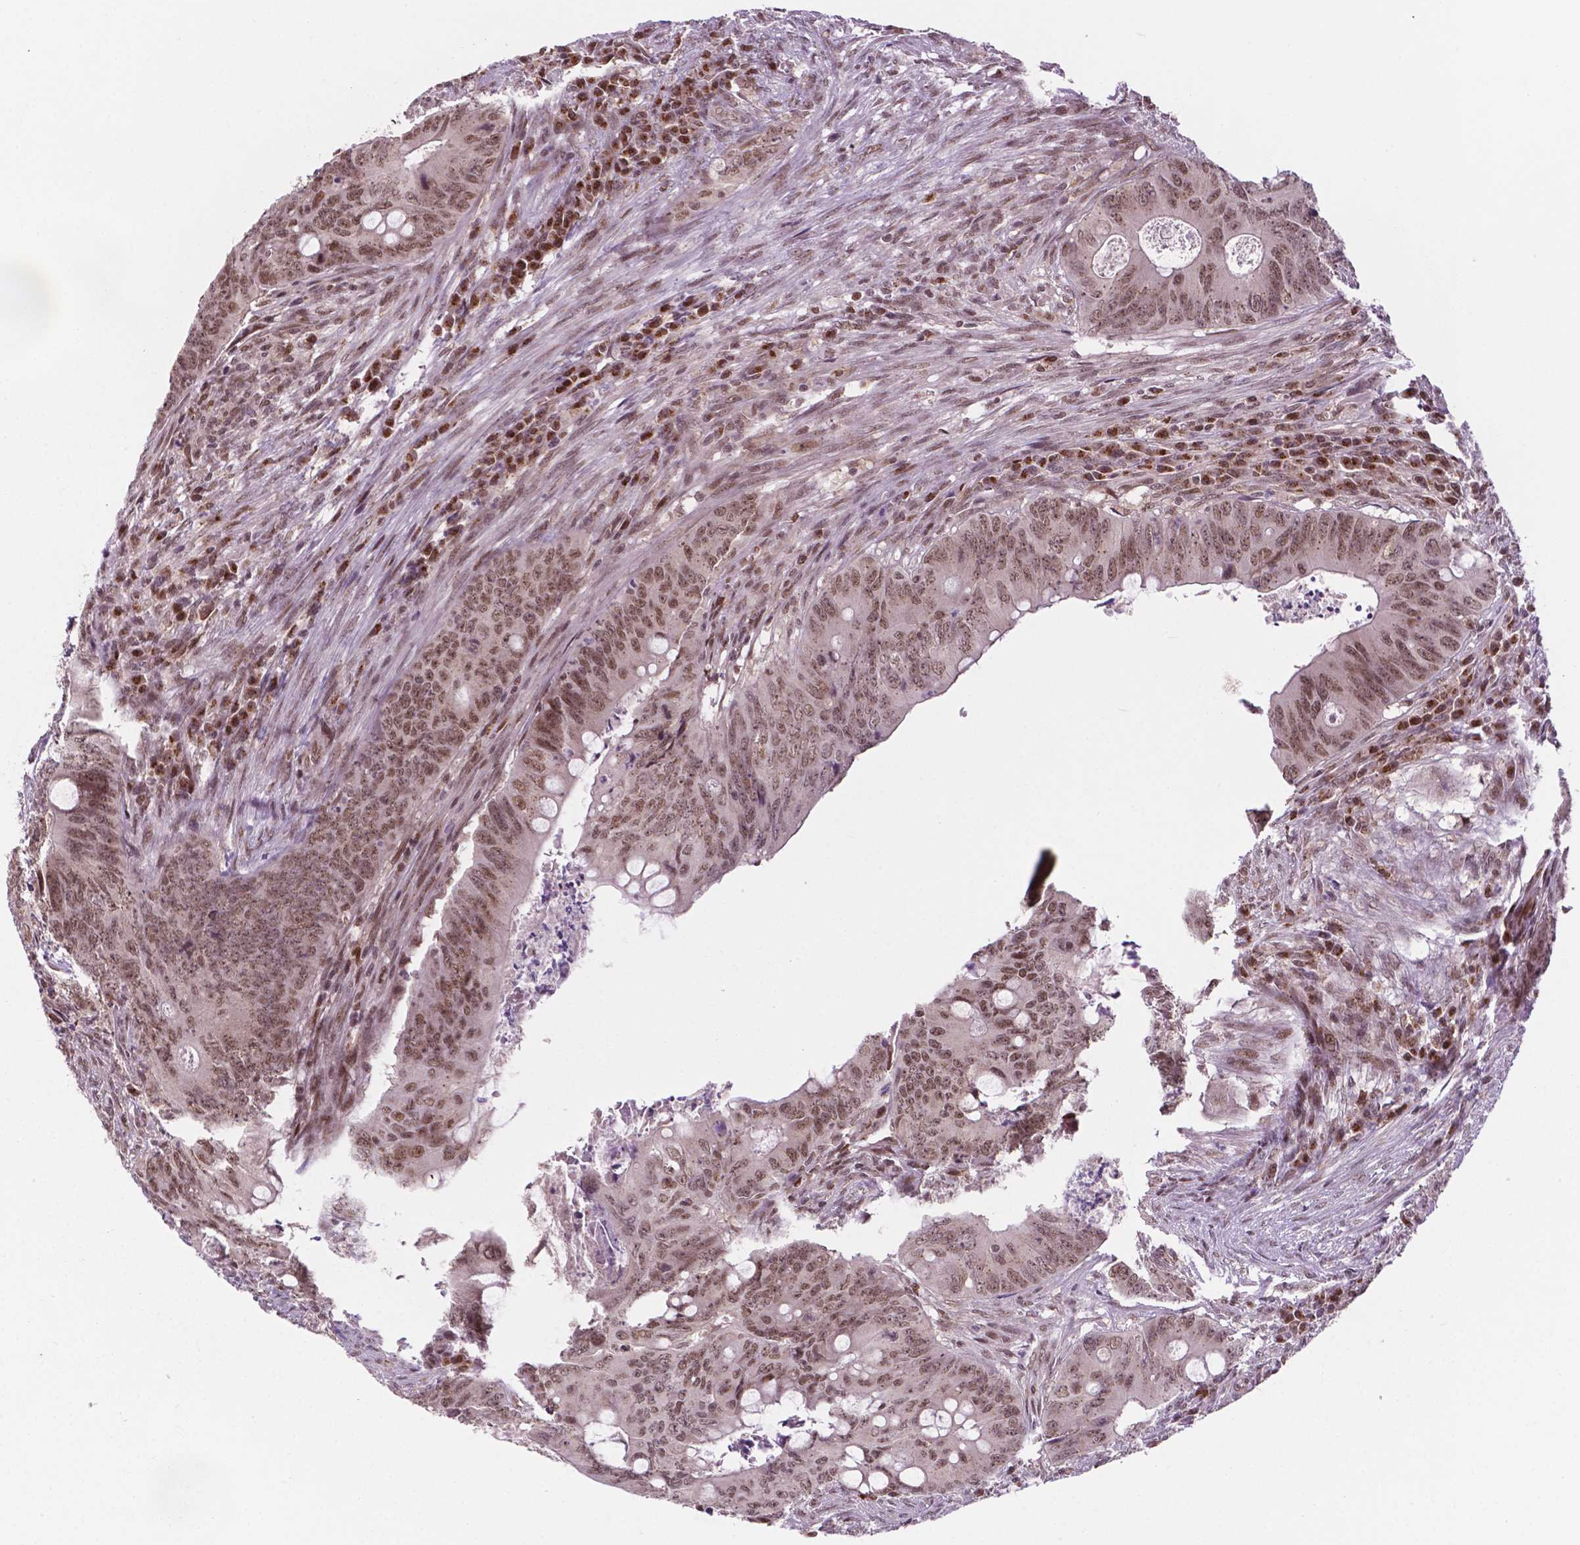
{"staining": {"intensity": "moderate", "quantity": ">75%", "location": "nuclear"}, "tissue": "colorectal cancer", "cell_type": "Tumor cells", "image_type": "cancer", "snomed": [{"axis": "morphology", "description": "Adenocarcinoma, NOS"}, {"axis": "topography", "description": "Colon"}], "caption": "A brown stain highlights moderate nuclear staining of a protein in human adenocarcinoma (colorectal) tumor cells. The staining was performed using DAB to visualize the protein expression in brown, while the nuclei were stained in blue with hematoxylin (Magnification: 20x).", "gene": "PER2", "patient": {"sex": "female", "age": 74}}